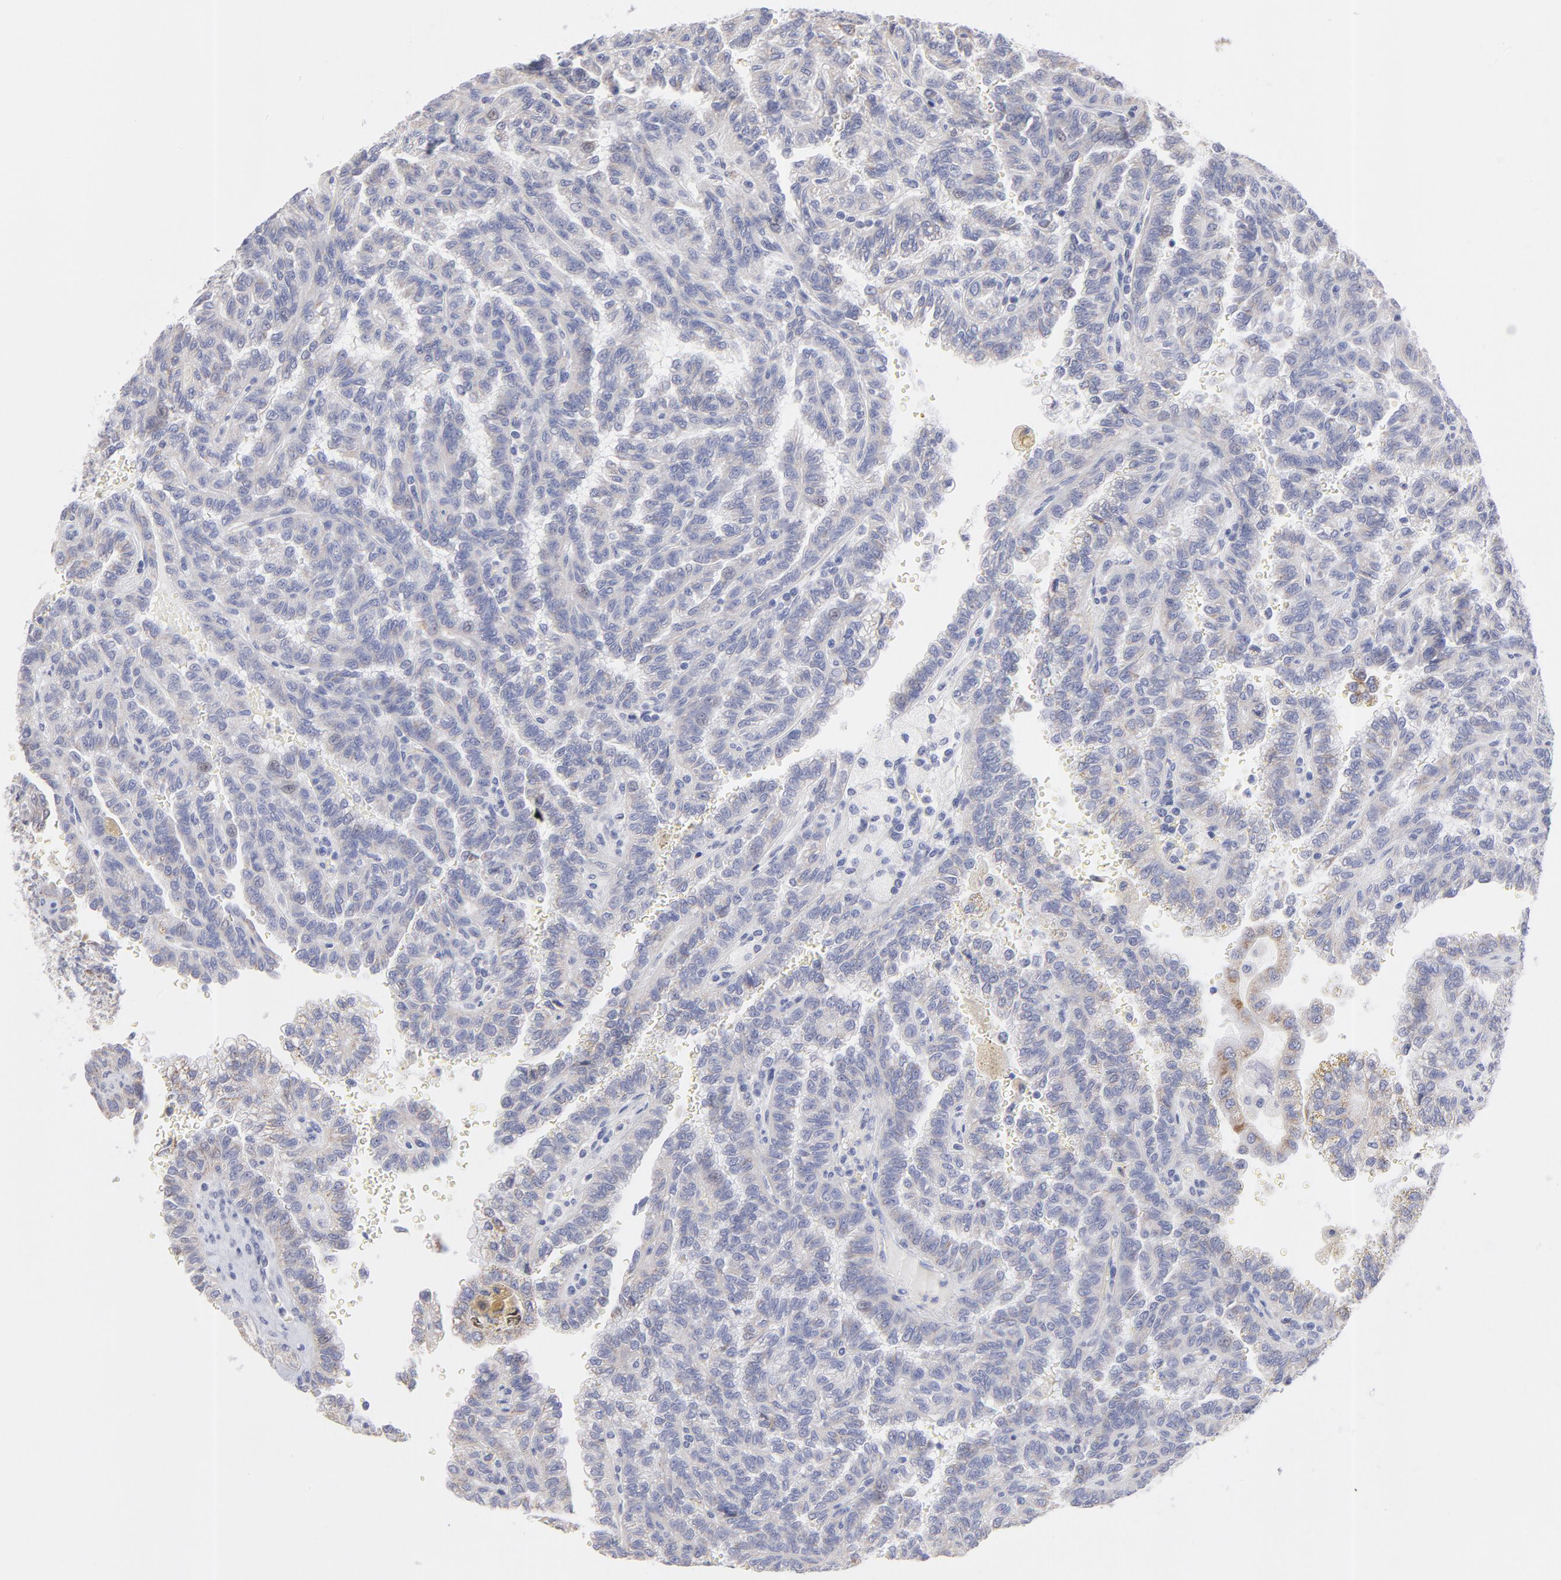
{"staining": {"intensity": "negative", "quantity": "none", "location": "none"}, "tissue": "renal cancer", "cell_type": "Tumor cells", "image_type": "cancer", "snomed": [{"axis": "morphology", "description": "Inflammation, NOS"}, {"axis": "morphology", "description": "Adenocarcinoma, NOS"}, {"axis": "topography", "description": "Kidney"}], "caption": "Immunohistochemistry photomicrograph of neoplastic tissue: renal cancer (adenocarcinoma) stained with DAB demonstrates no significant protein positivity in tumor cells.", "gene": "TST", "patient": {"sex": "male", "age": 68}}